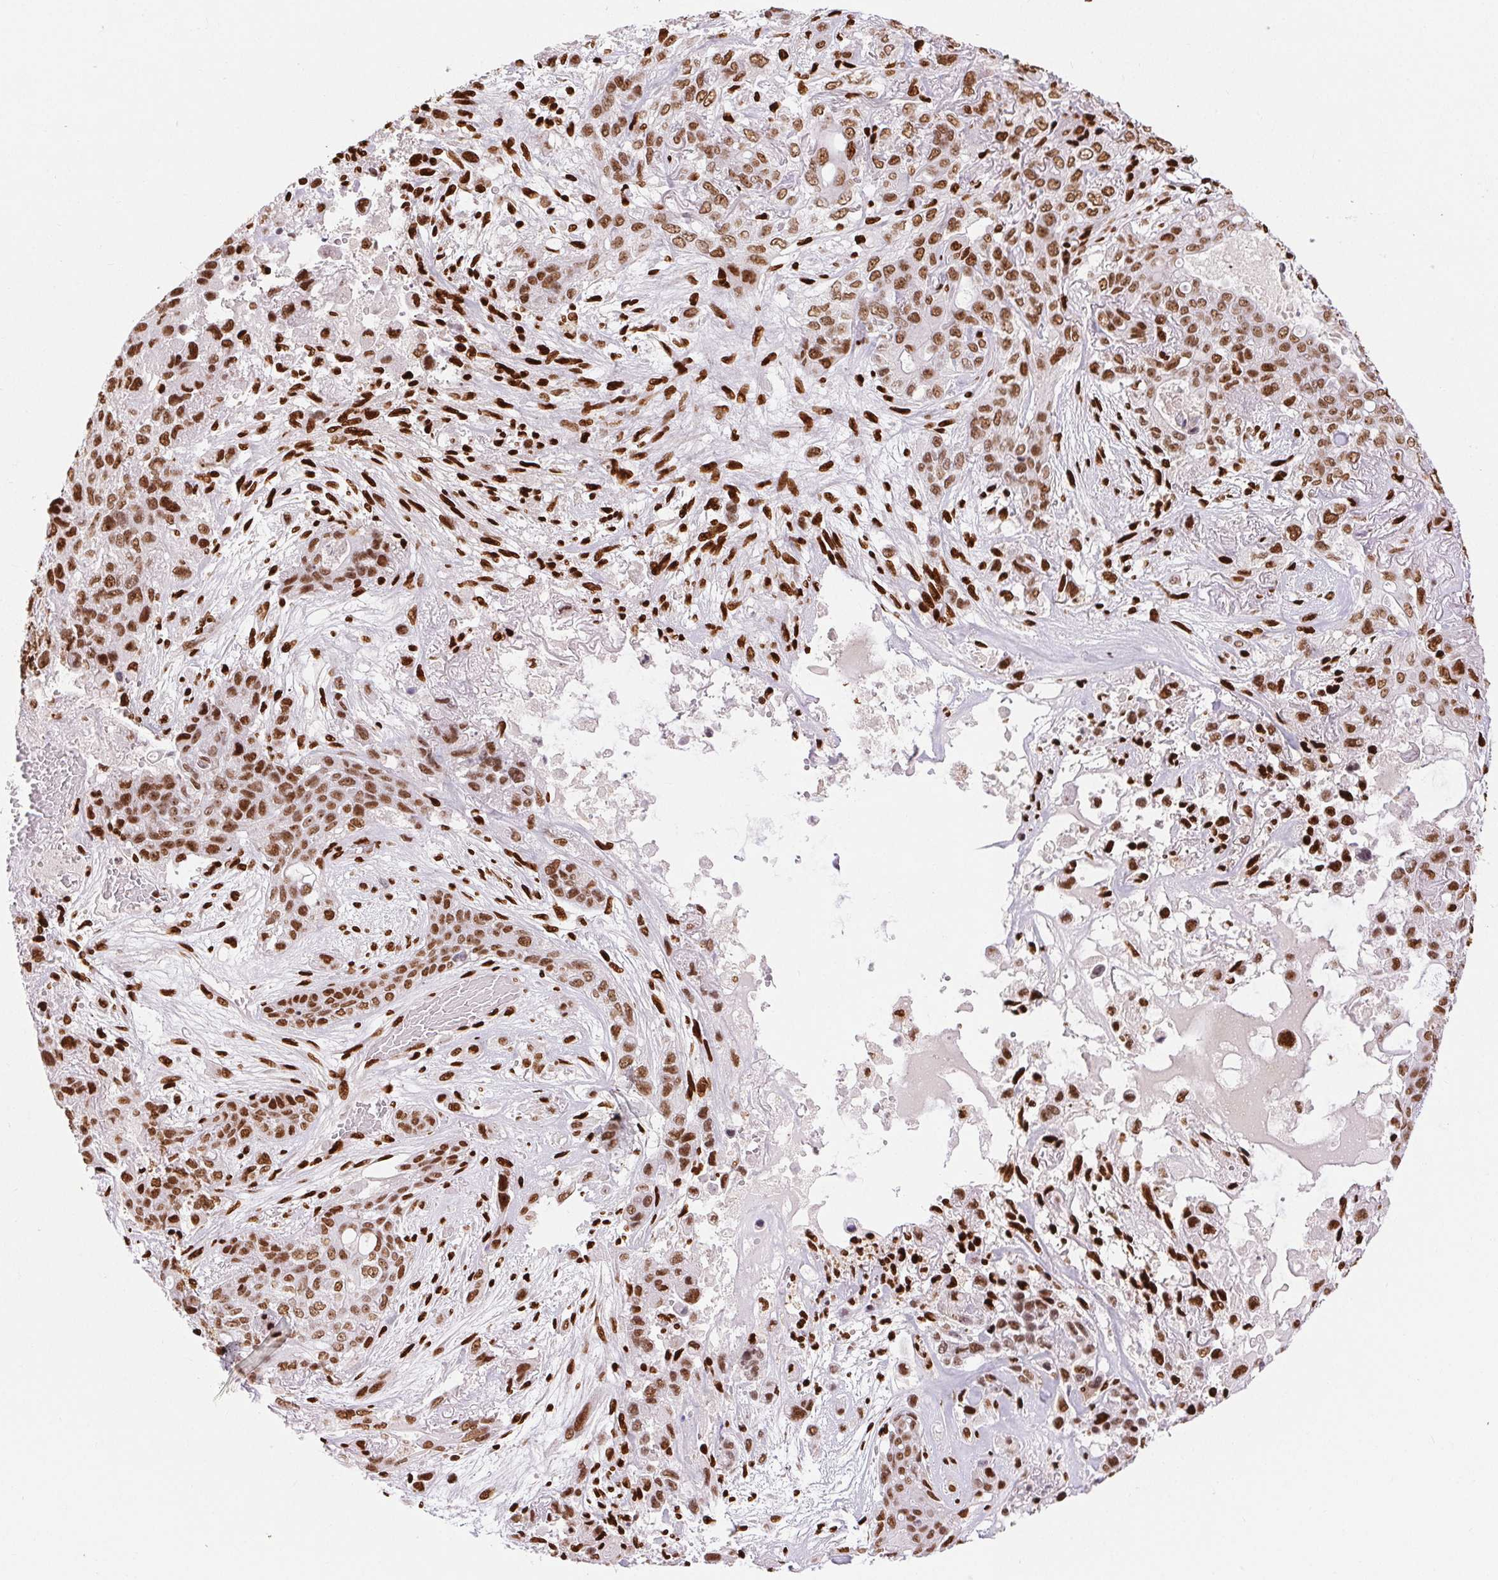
{"staining": {"intensity": "moderate", "quantity": ">75%", "location": "nuclear"}, "tissue": "lung cancer", "cell_type": "Tumor cells", "image_type": "cancer", "snomed": [{"axis": "morphology", "description": "Squamous cell carcinoma, NOS"}, {"axis": "topography", "description": "Lung"}], "caption": "Immunohistochemistry histopathology image of lung squamous cell carcinoma stained for a protein (brown), which exhibits medium levels of moderate nuclear expression in approximately >75% of tumor cells.", "gene": "ZNF80", "patient": {"sex": "female", "age": 70}}